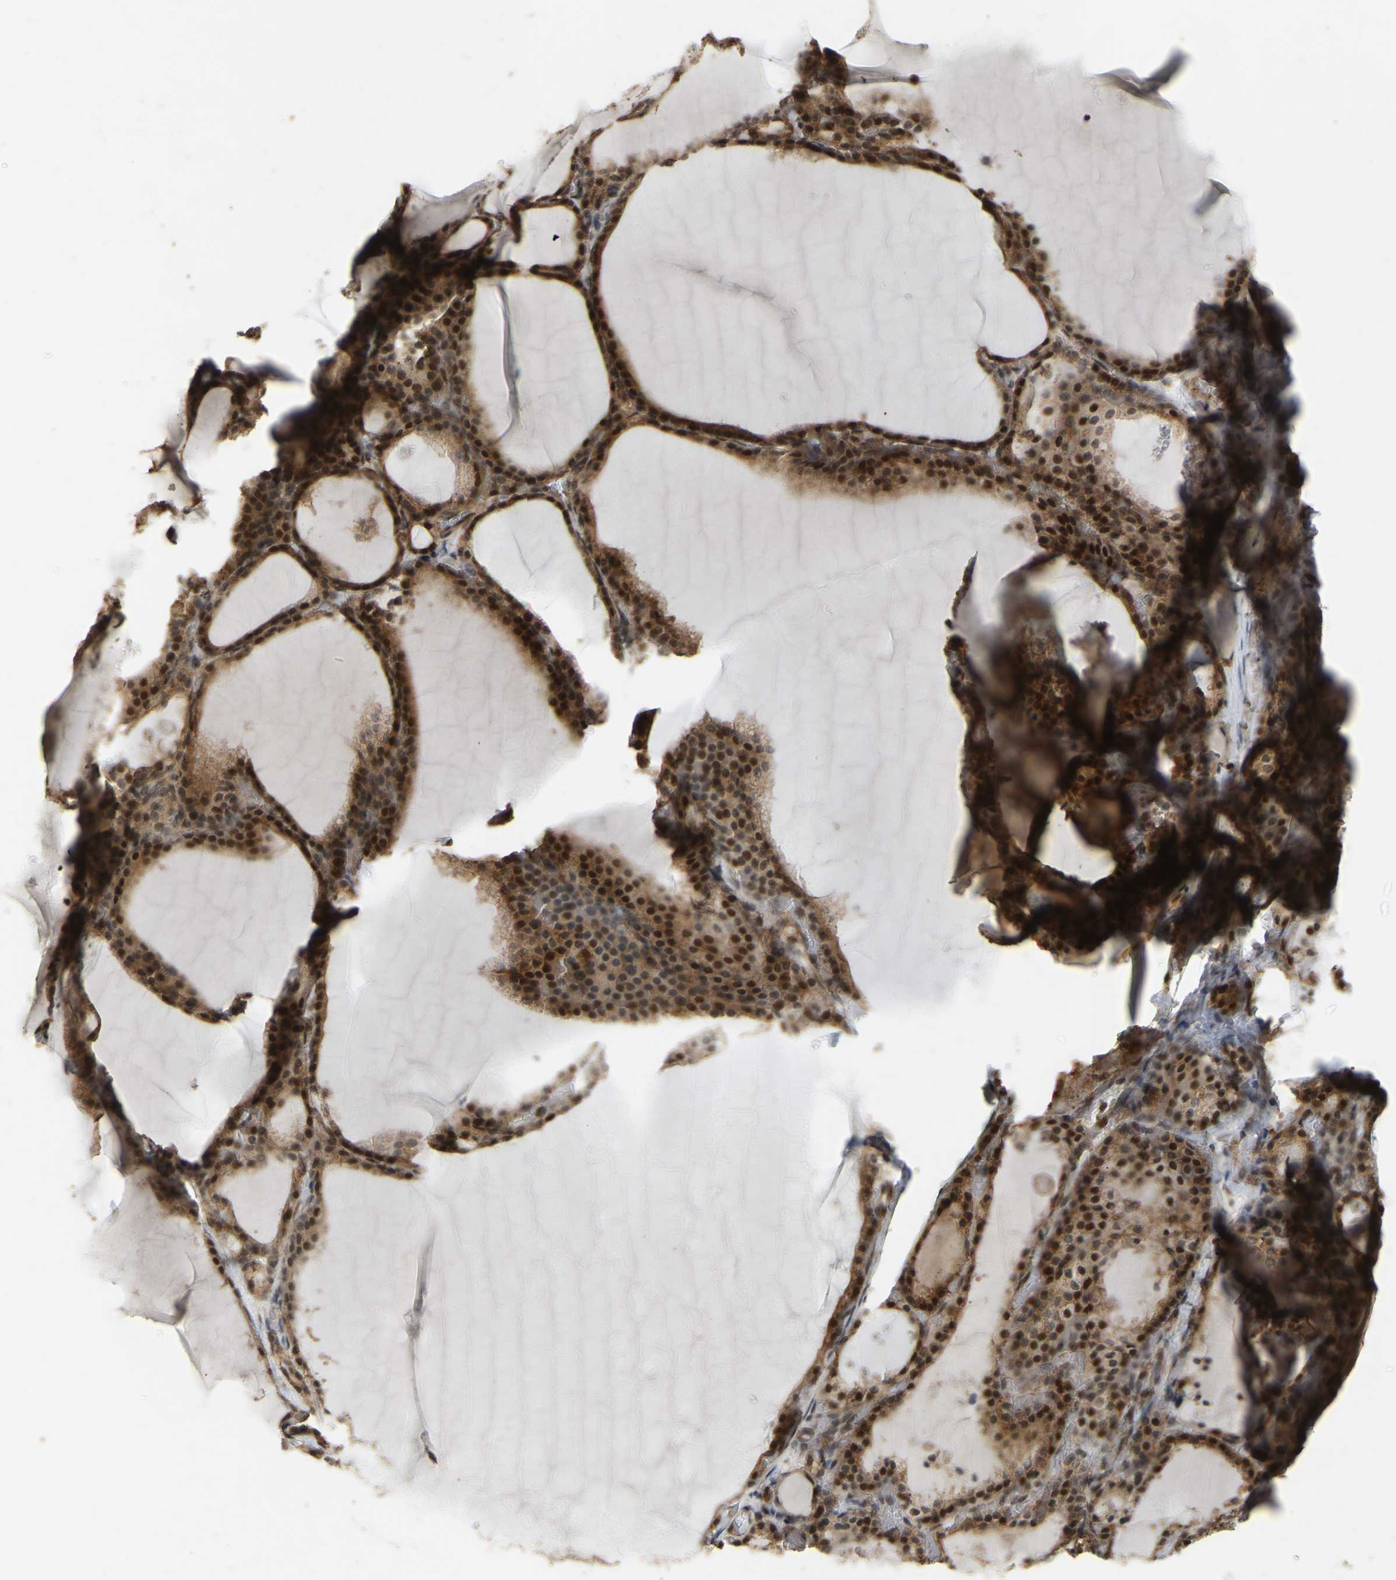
{"staining": {"intensity": "strong", "quantity": ">75%", "location": "cytoplasmic/membranous,nuclear"}, "tissue": "thyroid gland", "cell_type": "Glandular cells", "image_type": "normal", "snomed": [{"axis": "morphology", "description": "Normal tissue, NOS"}, {"axis": "topography", "description": "Thyroid gland"}], "caption": "Glandular cells show strong cytoplasmic/membranous,nuclear staining in approximately >75% of cells in normal thyroid gland.", "gene": "BRF2", "patient": {"sex": "male", "age": 56}}